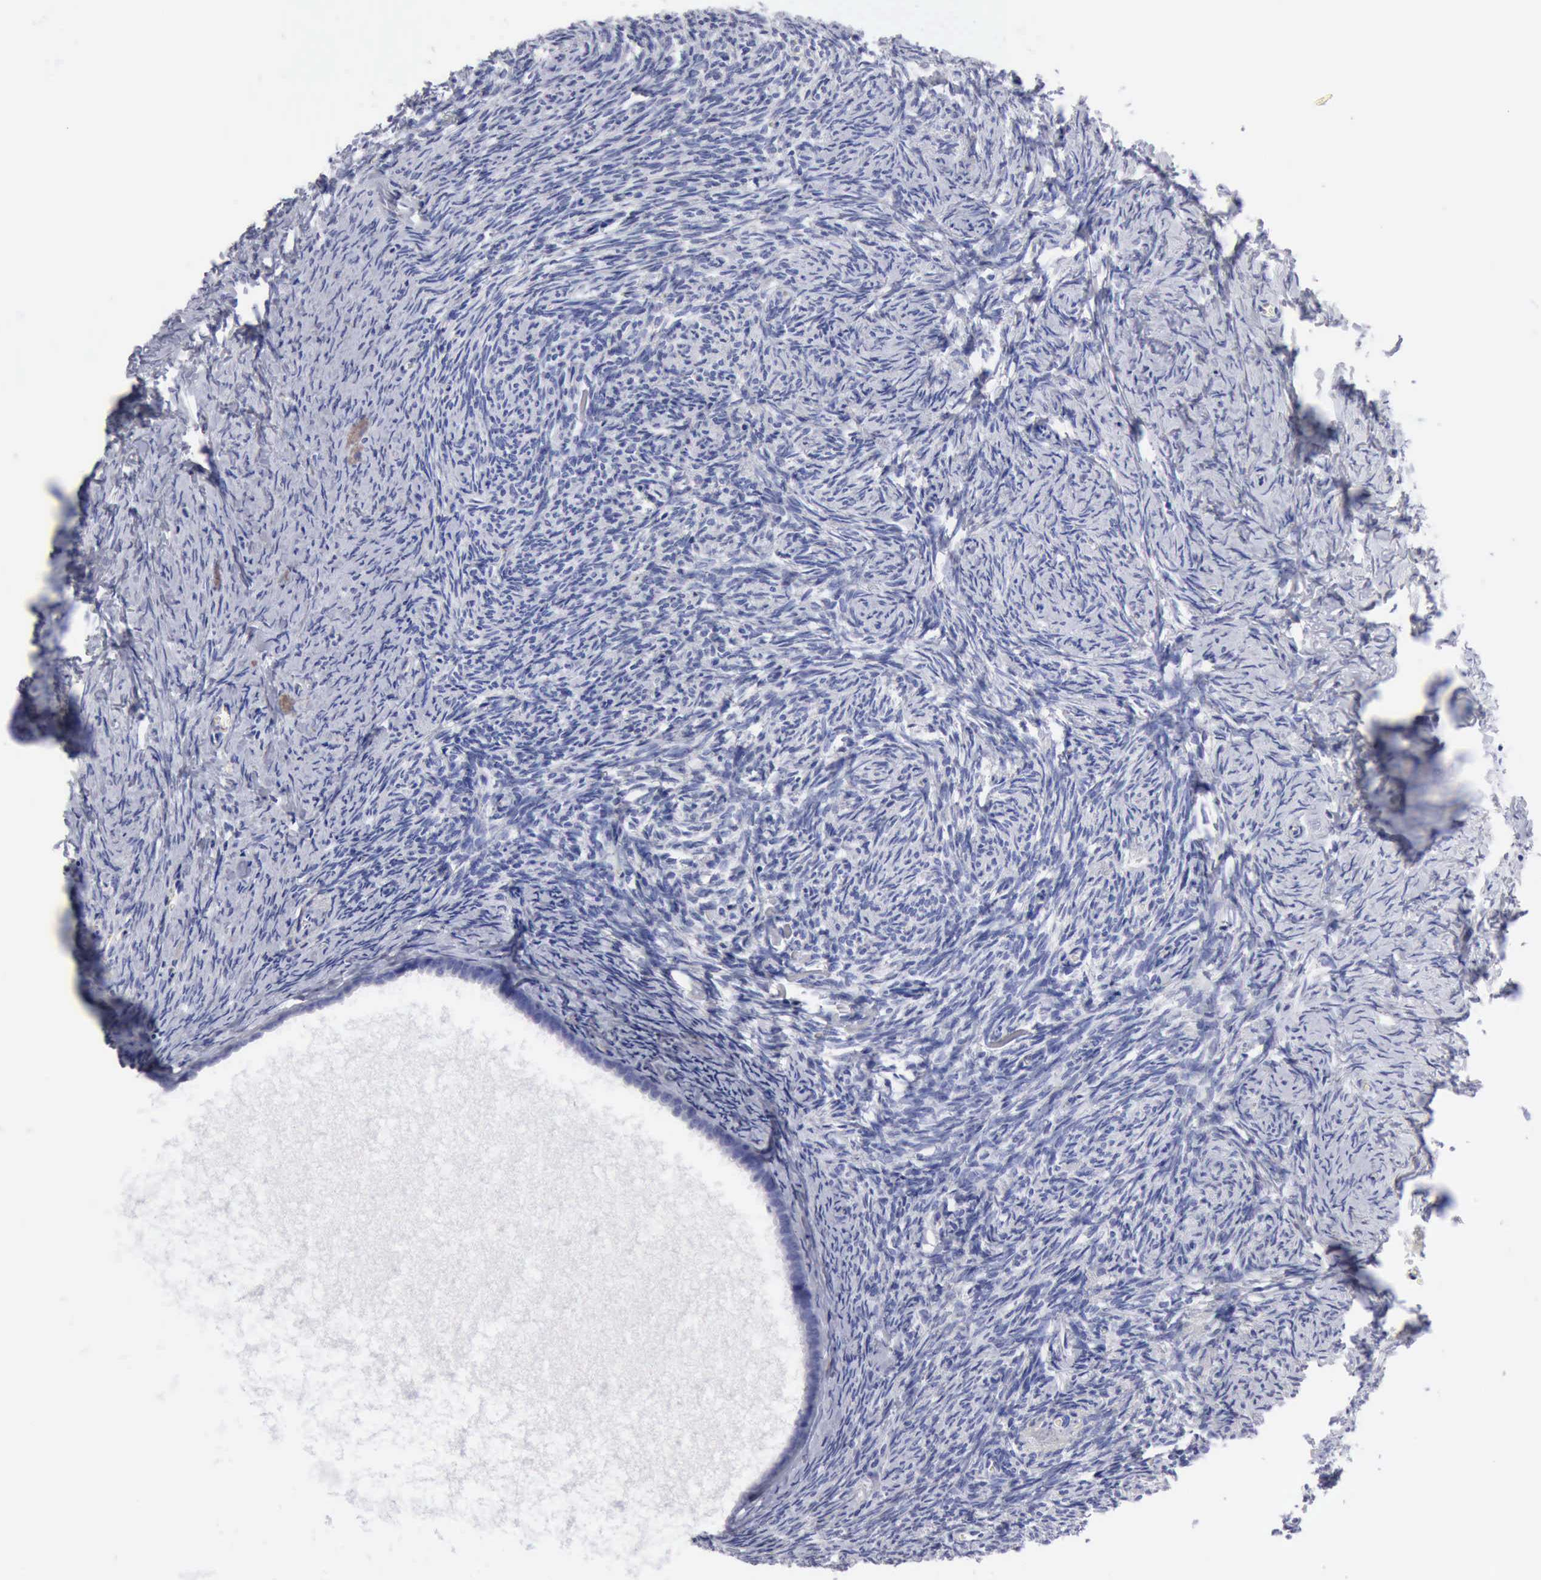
{"staining": {"intensity": "negative", "quantity": "none", "location": "none"}, "tissue": "ovary", "cell_type": "Follicle cells", "image_type": "normal", "snomed": [{"axis": "morphology", "description": "Normal tissue, NOS"}, {"axis": "topography", "description": "Ovary"}], "caption": "Follicle cells show no significant protein positivity in normal ovary.", "gene": "CYP19A1", "patient": {"sex": "female", "age": 54}}